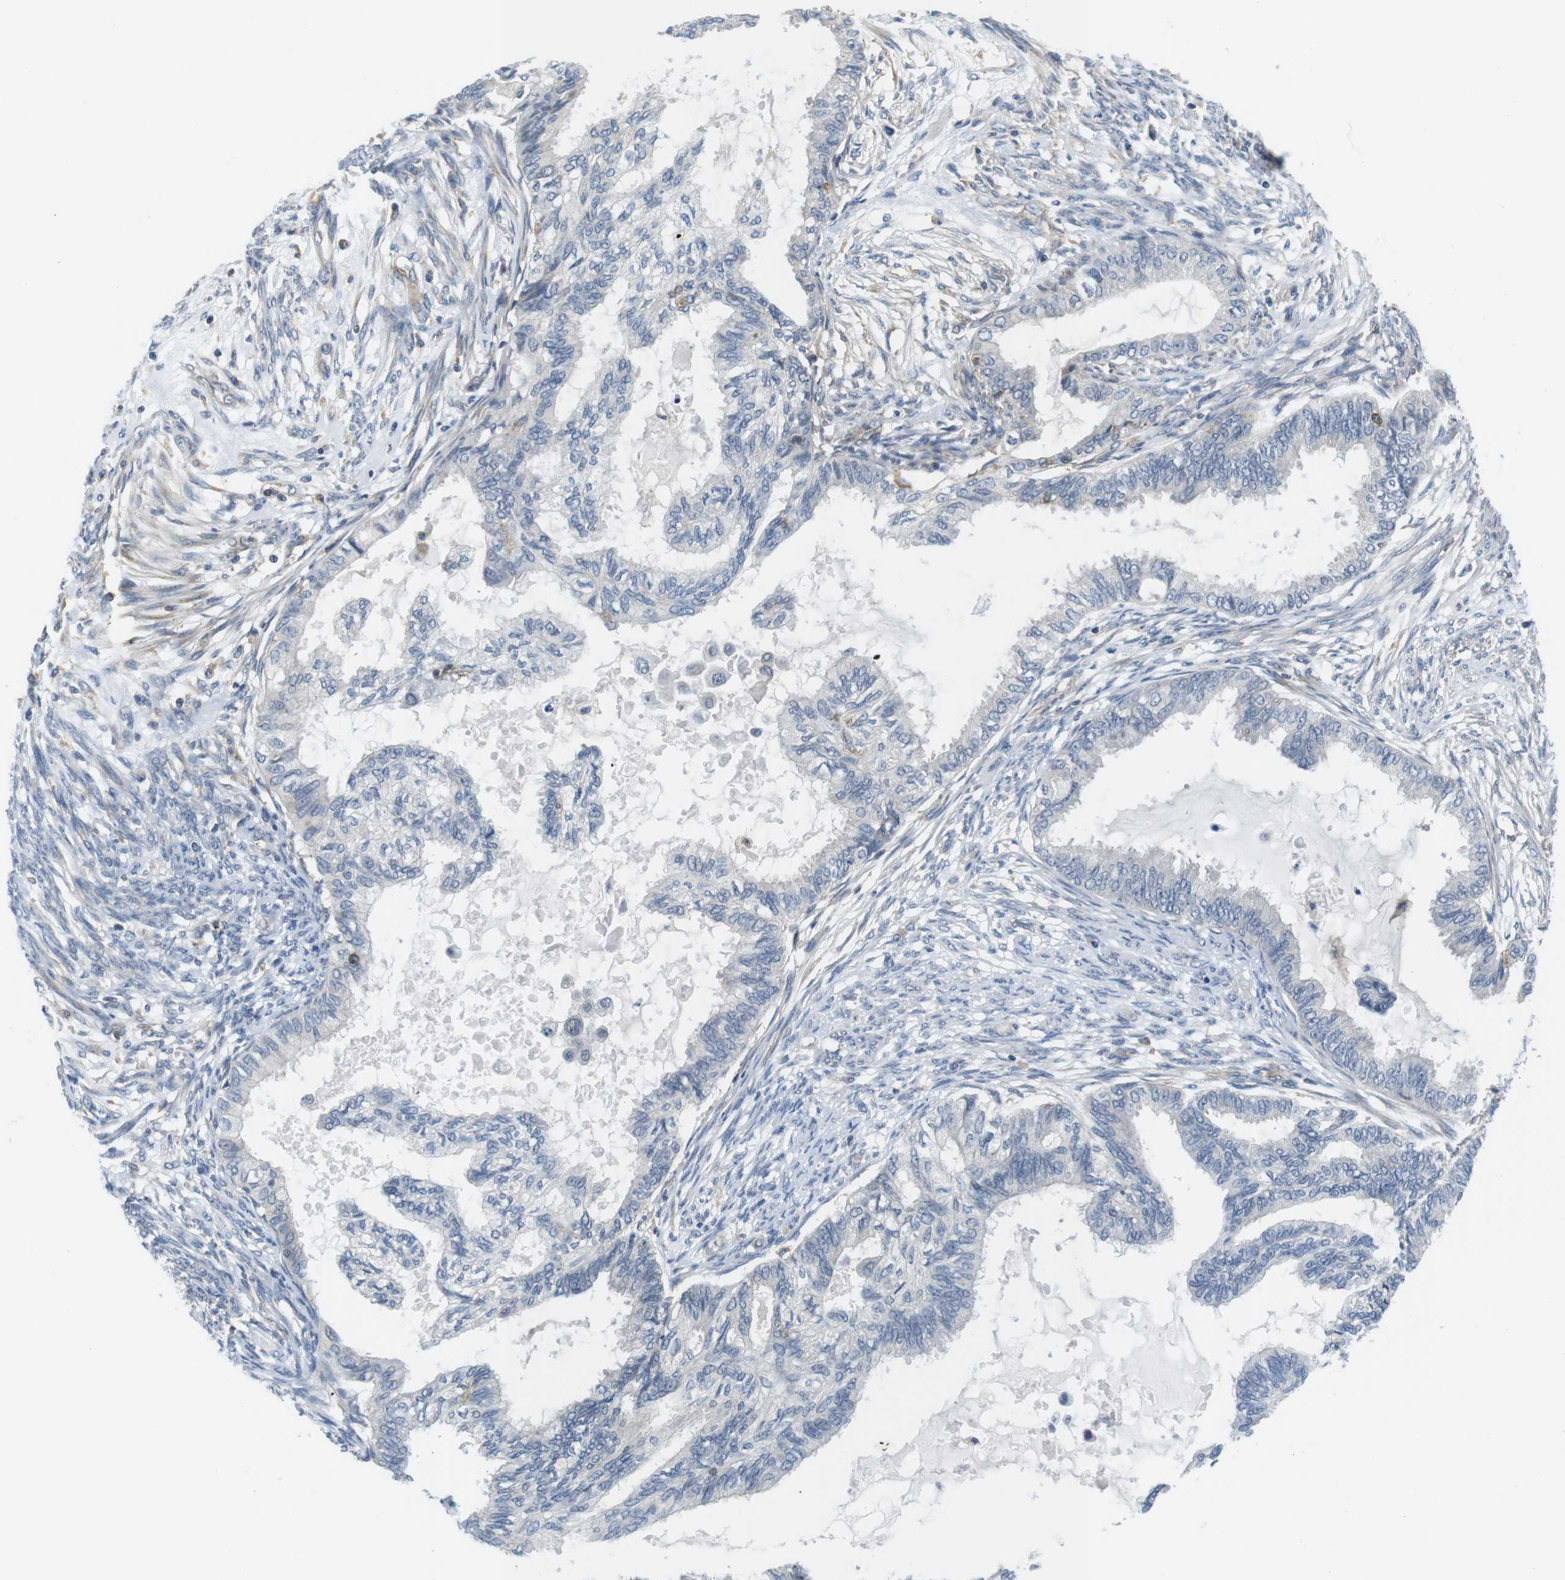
{"staining": {"intensity": "negative", "quantity": "none", "location": "none"}, "tissue": "cervical cancer", "cell_type": "Tumor cells", "image_type": "cancer", "snomed": [{"axis": "morphology", "description": "Normal tissue, NOS"}, {"axis": "morphology", "description": "Adenocarcinoma, NOS"}, {"axis": "topography", "description": "Cervix"}, {"axis": "topography", "description": "Endometrium"}], "caption": "This is an immunohistochemistry photomicrograph of cervical cancer (adenocarcinoma). There is no positivity in tumor cells.", "gene": "HERPUD2", "patient": {"sex": "female", "age": 86}}